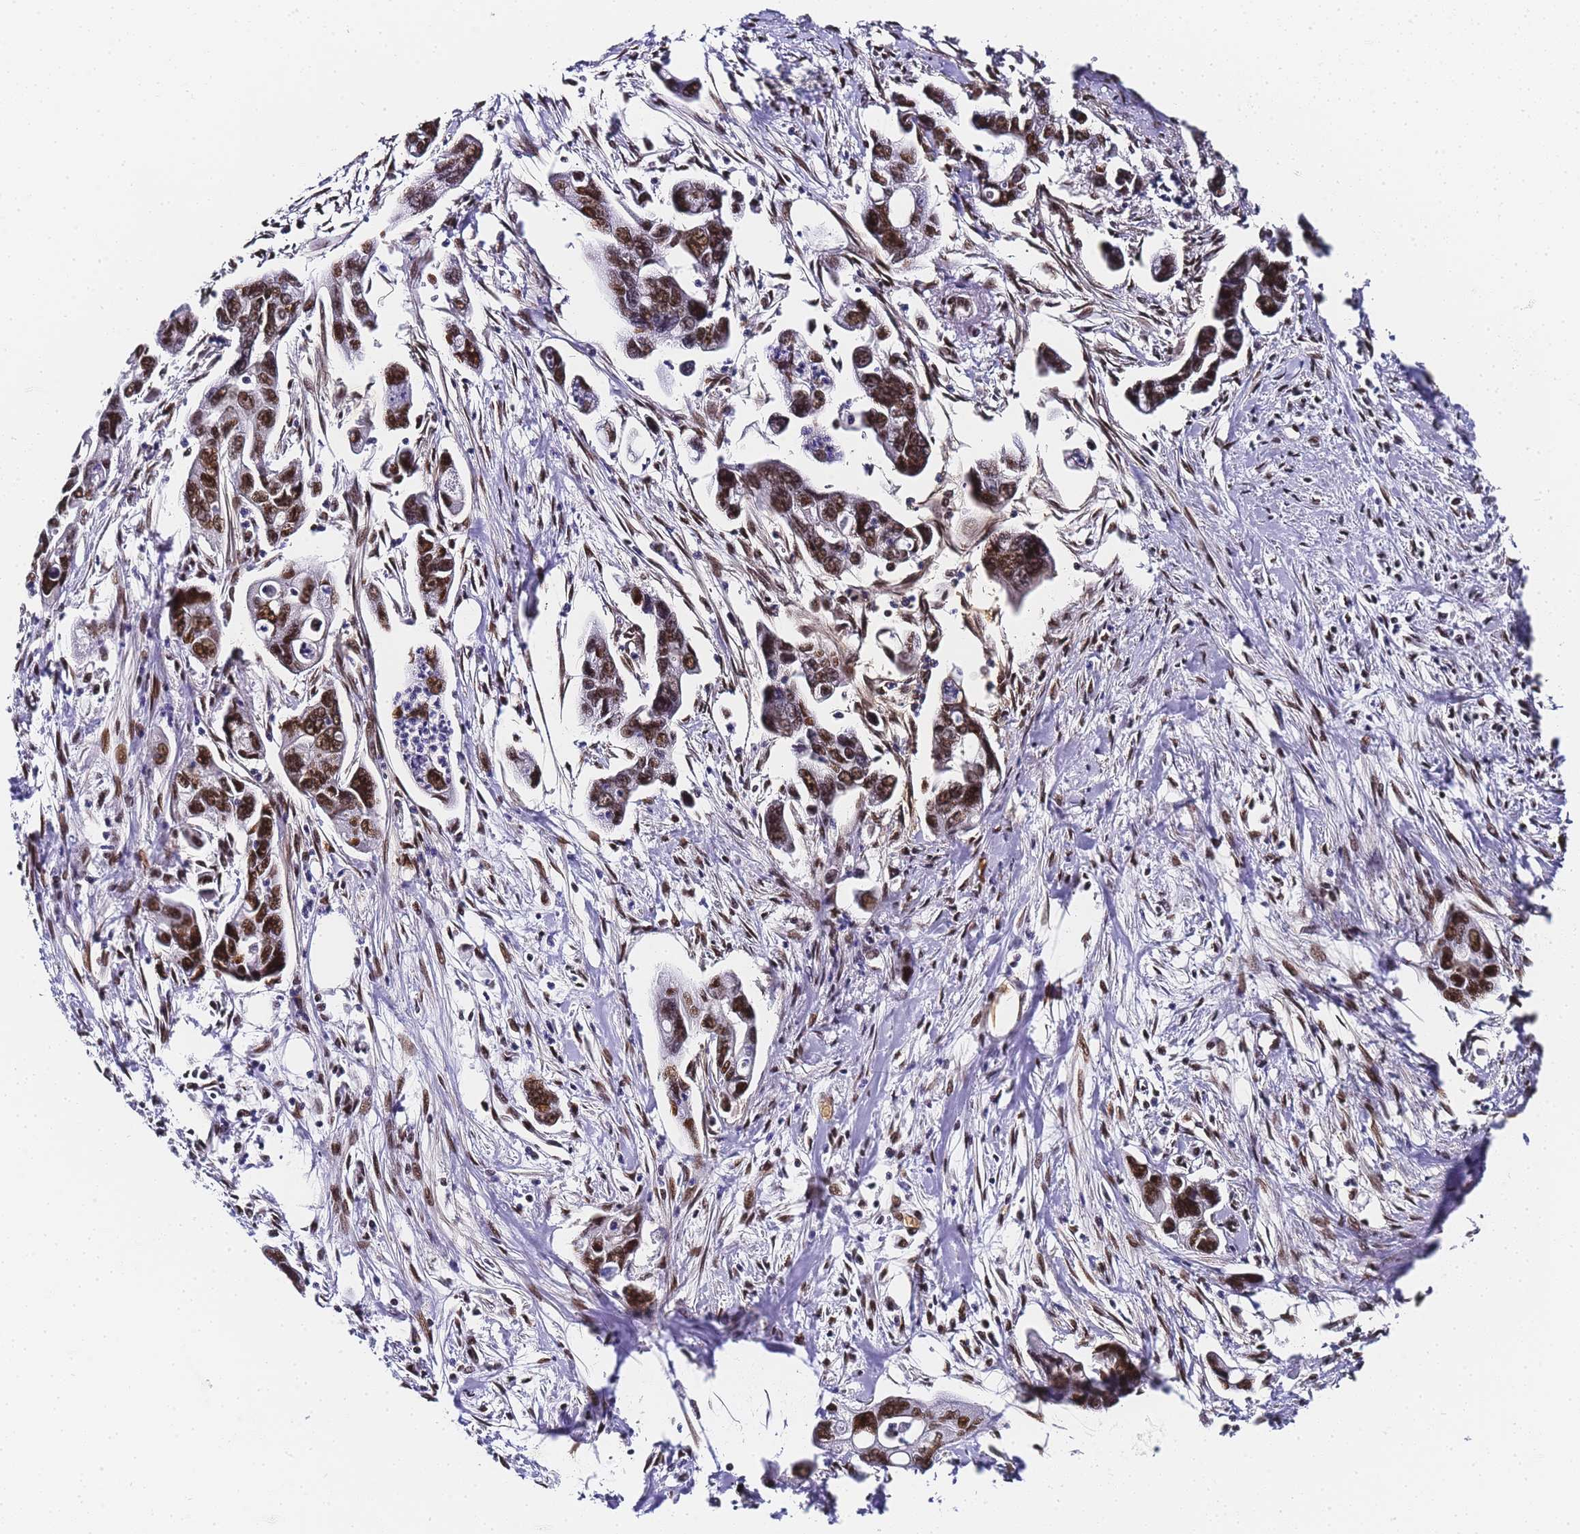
{"staining": {"intensity": "strong", "quantity": ">75%", "location": "nuclear"}, "tissue": "pancreatic cancer", "cell_type": "Tumor cells", "image_type": "cancer", "snomed": [{"axis": "morphology", "description": "Adenocarcinoma, NOS"}, {"axis": "topography", "description": "Pancreas"}], "caption": "High-power microscopy captured an immunohistochemistry (IHC) image of pancreatic cancer, revealing strong nuclear expression in about >75% of tumor cells. The staining was performed using DAB (3,3'-diaminobenzidine) to visualize the protein expression in brown, while the nuclei were stained in blue with hematoxylin (Magnification: 20x).", "gene": "POLR1A", "patient": {"sex": "male", "age": 70}}